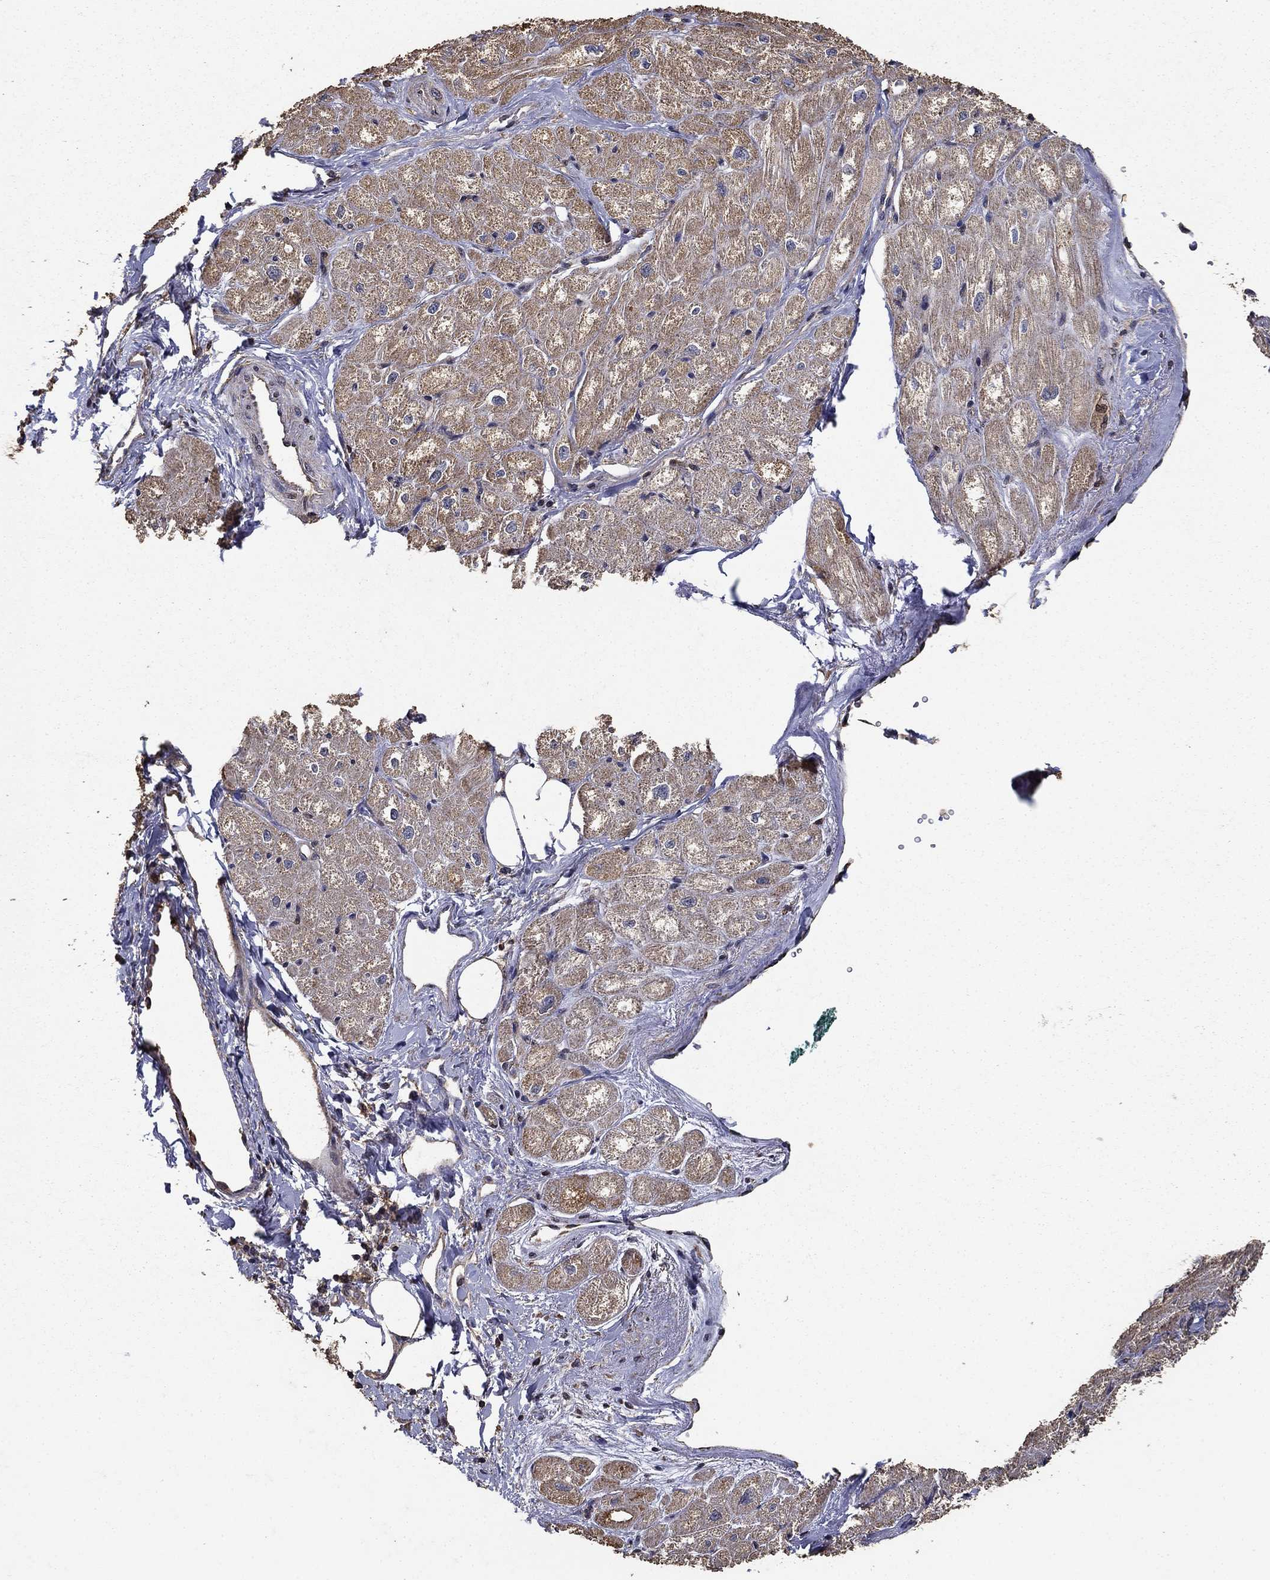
{"staining": {"intensity": "moderate", "quantity": "25%-75%", "location": "cytoplasmic/membranous"}, "tissue": "heart muscle", "cell_type": "Cardiomyocytes", "image_type": "normal", "snomed": [{"axis": "morphology", "description": "Normal tissue, NOS"}, {"axis": "topography", "description": "Heart"}], "caption": "The micrograph demonstrates staining of normal heart muscle, revealing moderate cytoplasmic/membranous protein expression (brown color) within cardiomyocytes. (DAB (3,3'-diaminobenzidine) = brown stain, brightfield microscopy at high magnification).", "gene": "IFRD1", "patient": {"sex": "male", "age": 57}}